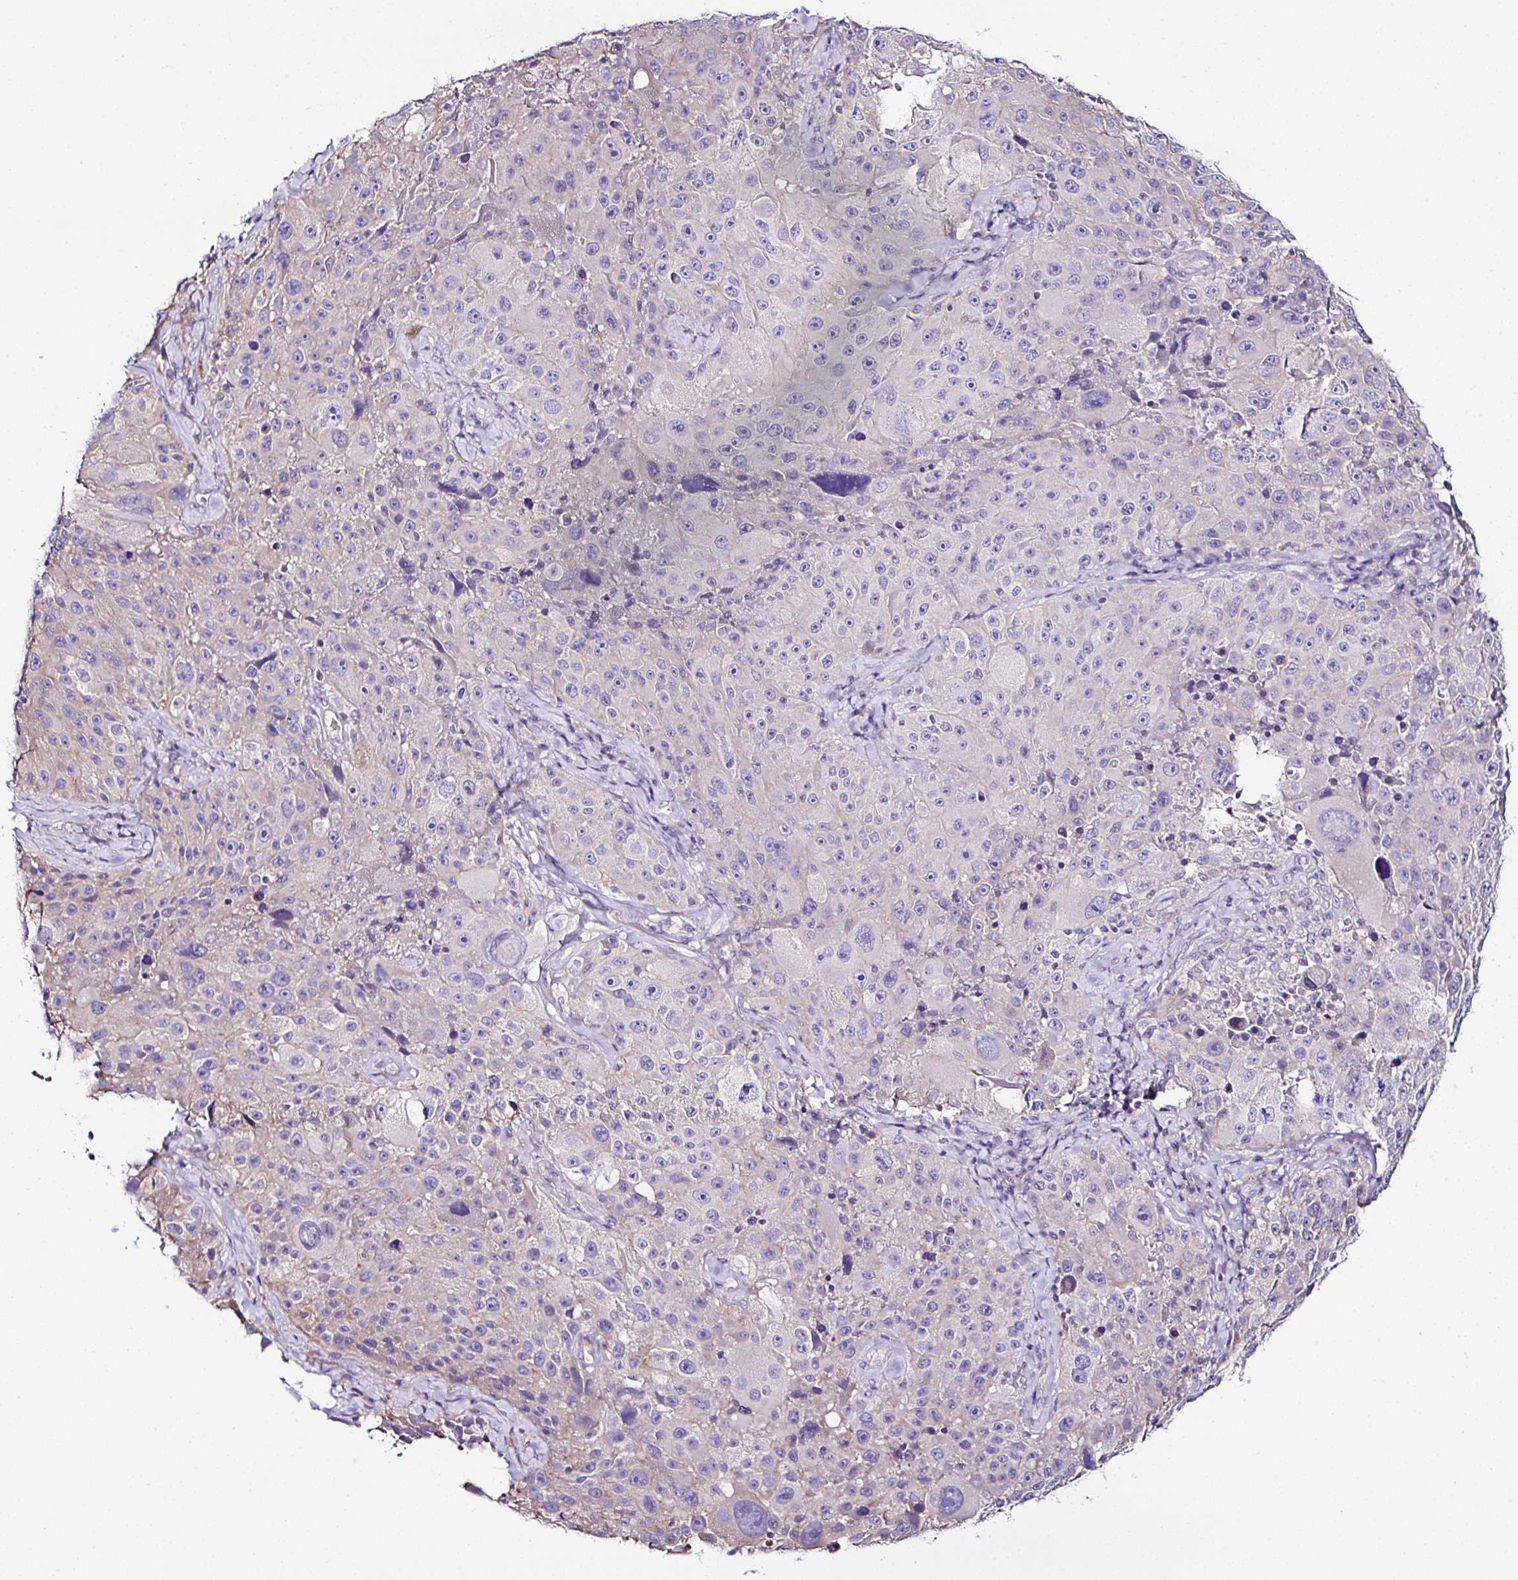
{"staining": {"intensity": "negative", "quantity": "none", "location": "none"}, "tissue": "melanoma", "cell_type": "Tumor cells", "image_type": "cancer", "snomed": [{"axis": "morphology", "description": "Malignant melanoma, Metastatic site"}, {"axis": "topography", "description": "Lymph node"}], "caption": "Protein analysis of melanoma shows no significant staining in tumor cells.", "gene": "OR4P4", "patient": {"sex": "male", "age": 62}}